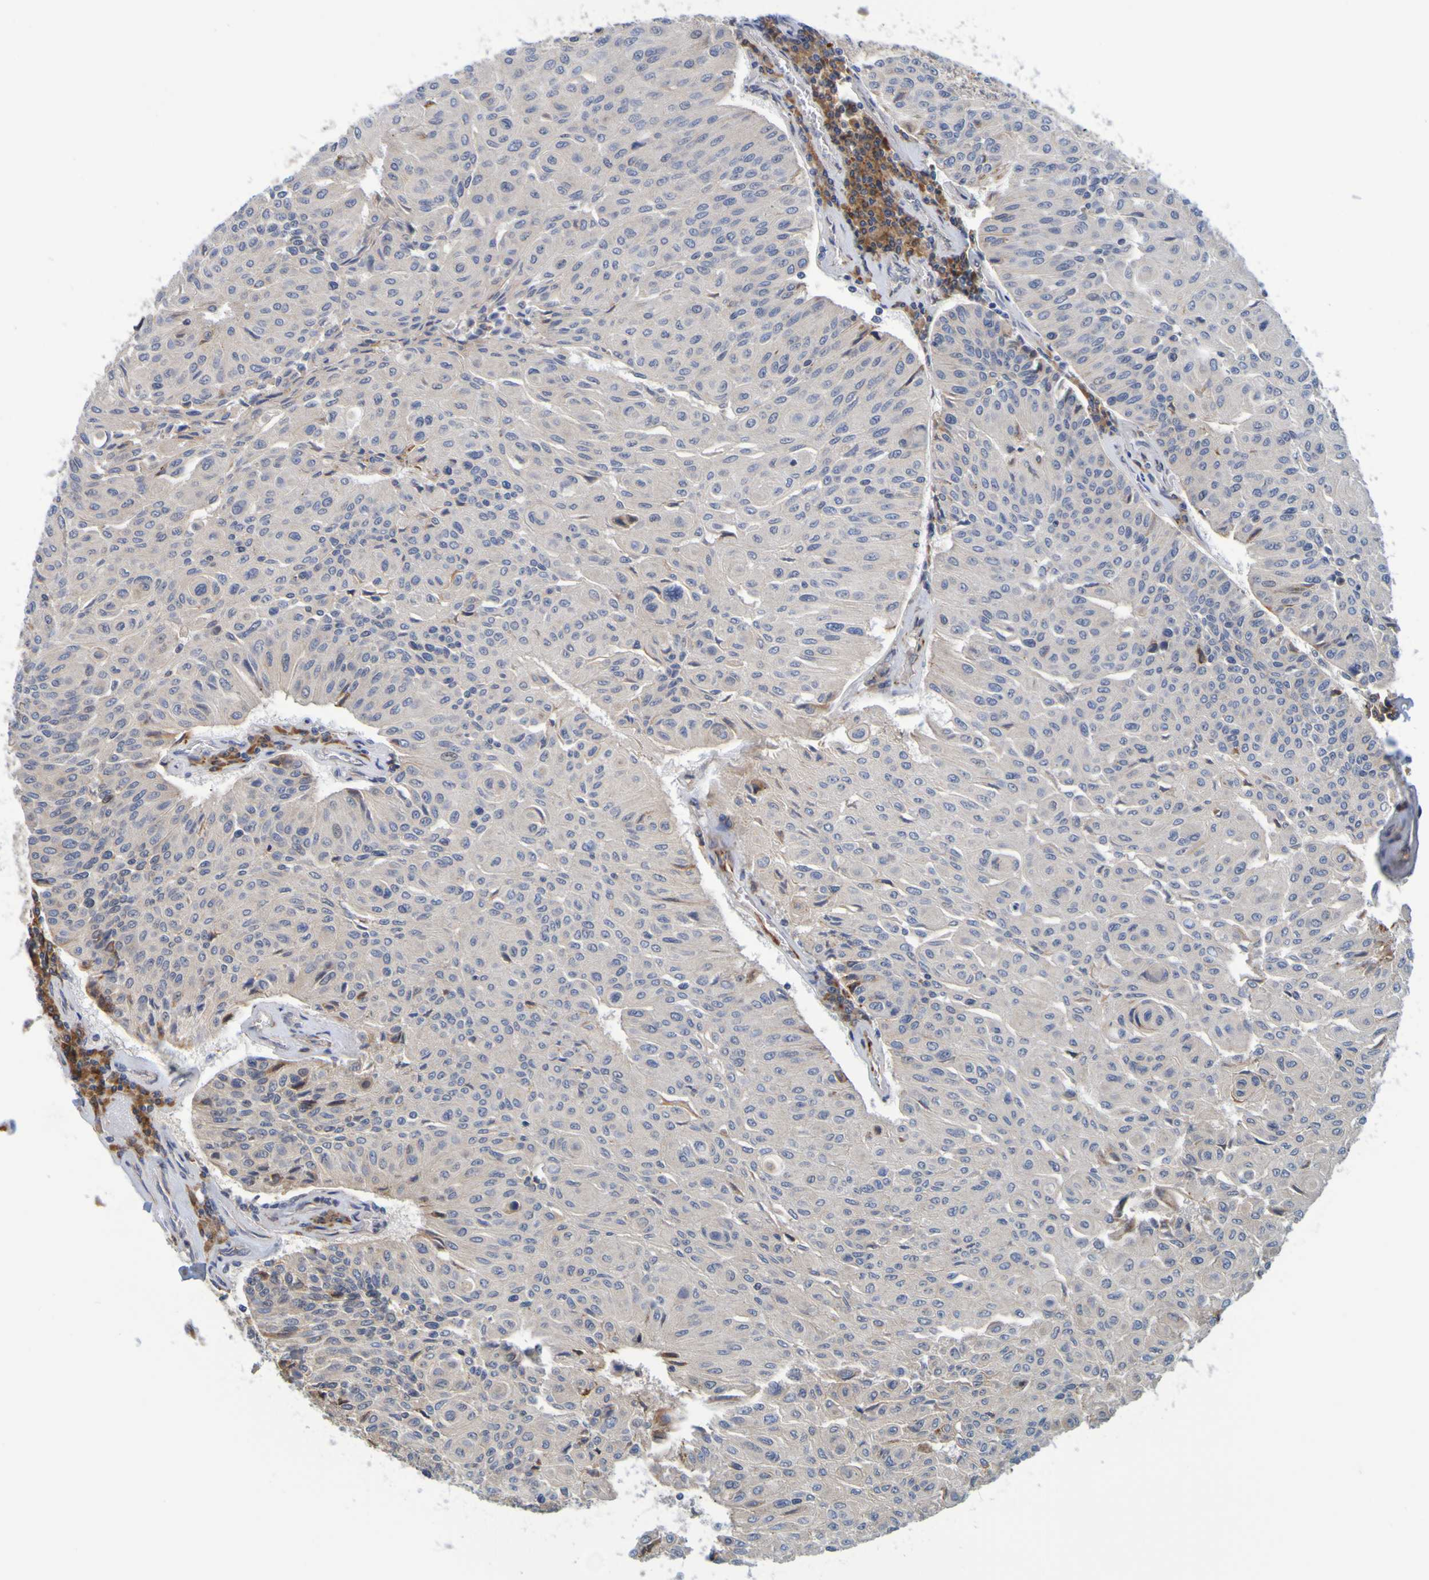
{"staining": {"intensity": "weak", "quantity": ">75%", "location": "cytoplasmic/membranous"}, "tissue": "urothelial cancer", "cell_type": "Tumor cells", "image_type": "cancer", "snomed": [{"axis": "morphology", "description": "Urothelial carcinoma, High grade"}, {"axis": "topography", "description": "Urinary bladder"}], "caption": "A micrograph showing weak cytoplasmic/membranous staining in about >75% of tumor cells in urothelial carcinoma (high-grade), as visualized by brown immunohistochemical staining.", "gene": "SIL1", "patient": {"sex": "male", "age": 66}}